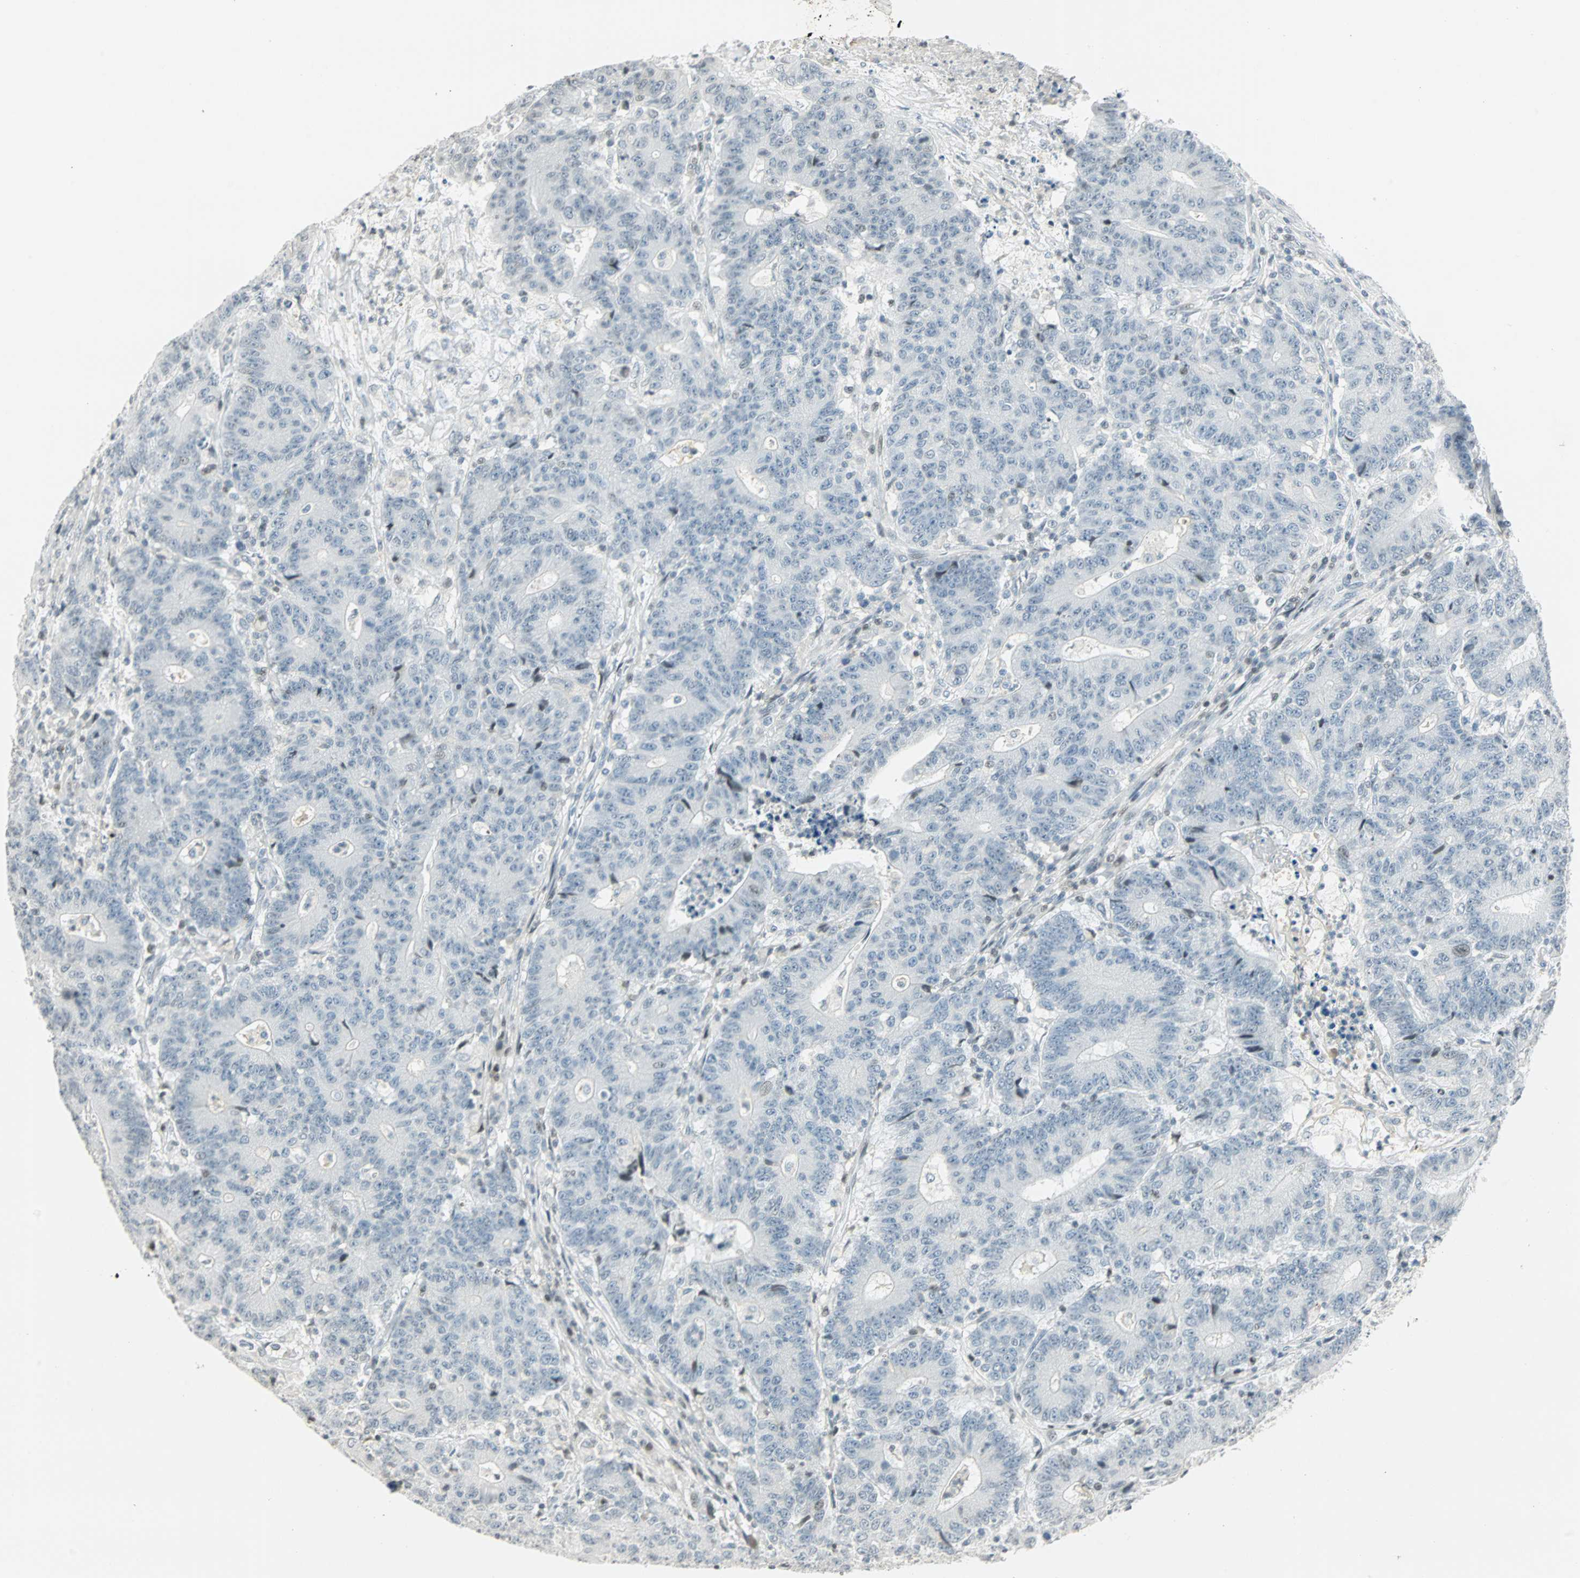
{"staining": {"intensity": "weak", "quantity": "<25%", "location": "nuclear"}, "tissue": "colorectal cancer", "cell_type": "Tumor cells", "image_type": "cancer", "snomed": [{"axis": "morphology", "description": "Normal tissue, NOS"}, {"axis": "morphology", "description": "Adenocarcinoma, NOS"}, {"axis": "topography", "description": "Colon"}], "caption": "This histopathology image is of colorectal cancer stained with immunohistochemistry to label a protein in brown with the nuclei are counter-stained blue. There is no expression in tumor cells.", "gene": "SMAD3", "patient": {"sex": "female", "age": 75}}